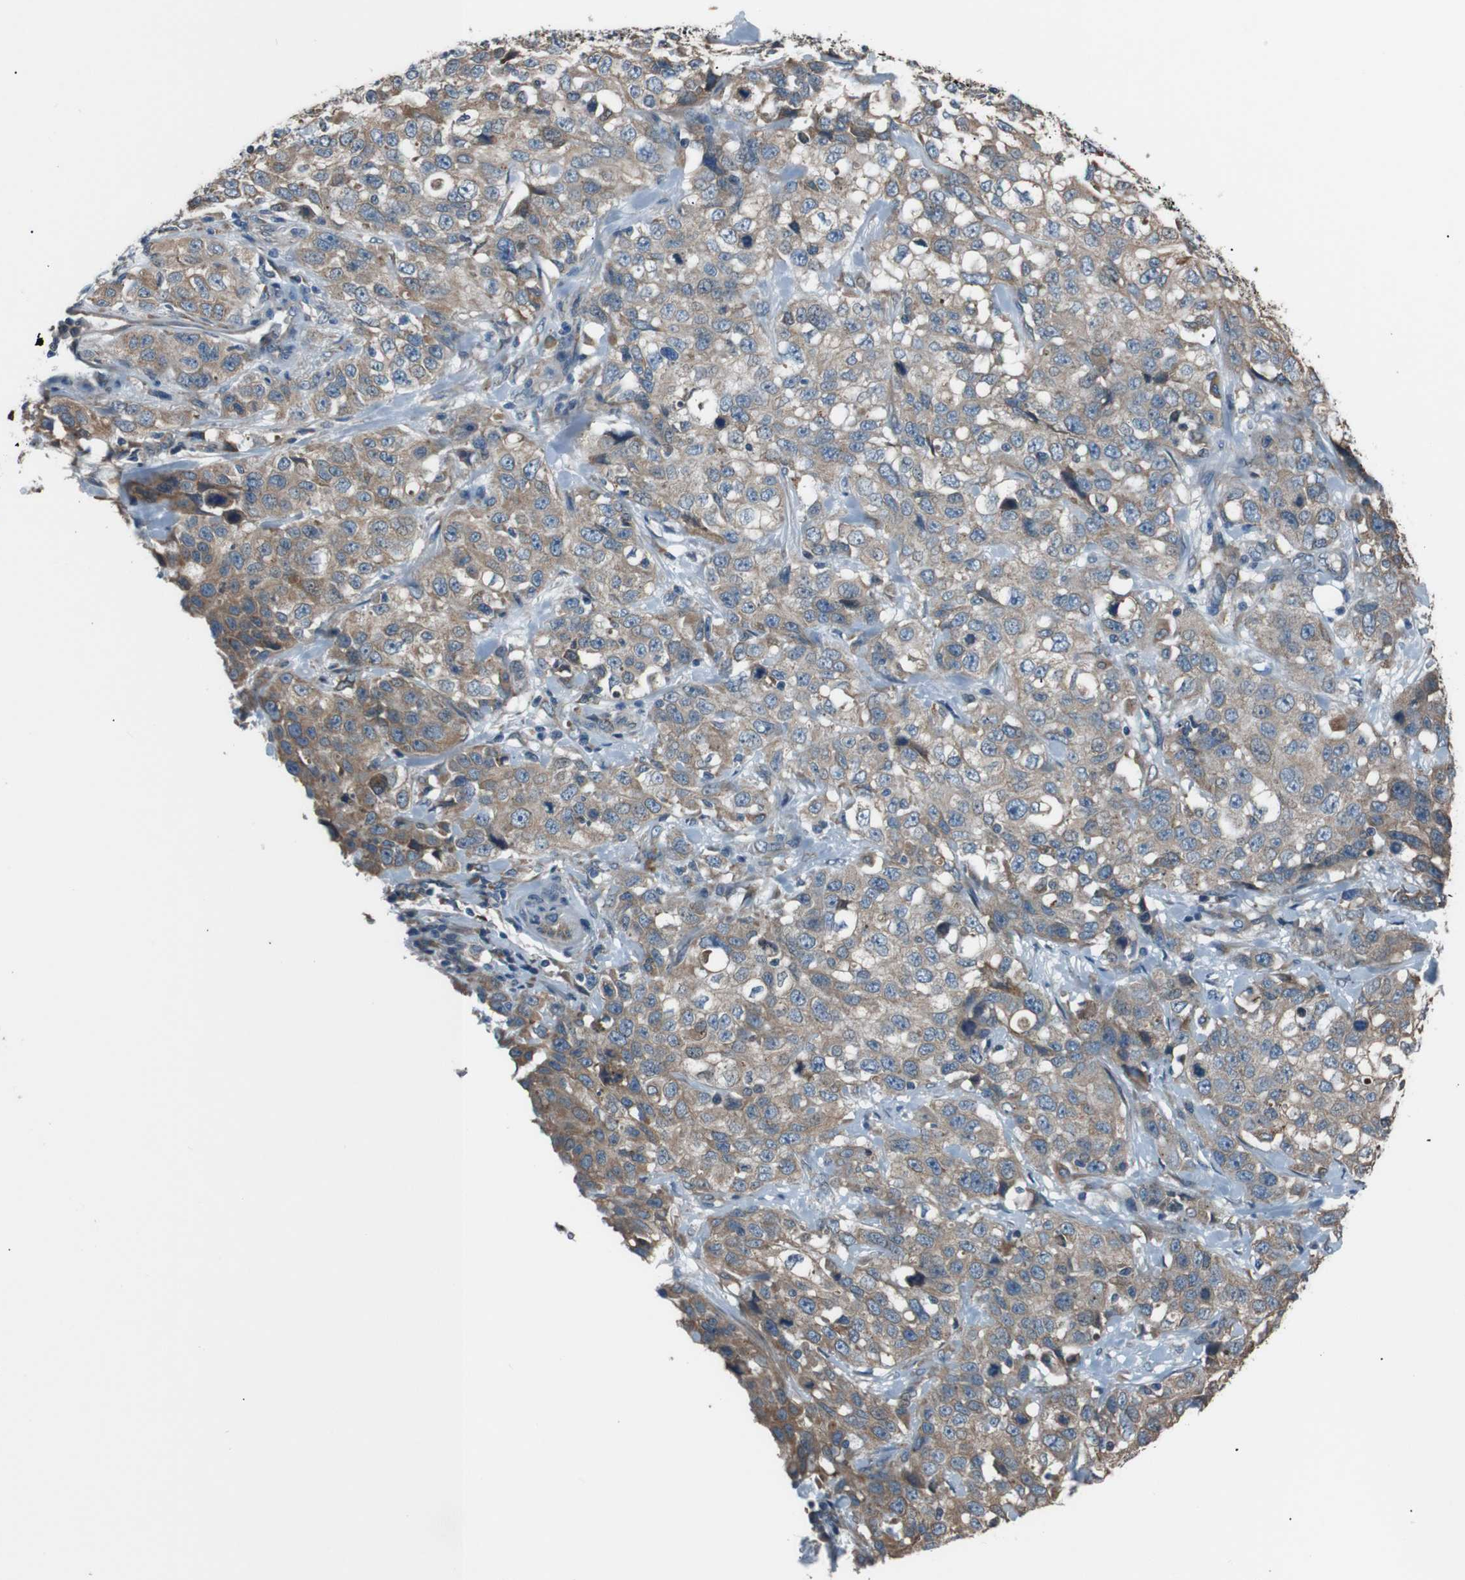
{"staining": {"intensity": "moderate", "quantity": "25%-75%", "location": "cytoplasmic/membranous"}, "tissue": "stomach cancer", "cell_type": "Tumor cells", "image_type": "cancer", "snomed": [{"axis": "morphology", "description": "Normal tissue, NOS"}, {"axis": "morphology", "description": "Adenocarcinoma, NOS"}, {"axis": "topography", "description": "Stomach"}], "caption": "This is an image of IHC staining of stomach cancer, which shows moderate positivity in the cytoplasmic/membranous of tumor cells.", "gene": "SIGMAR1", "patient": {"sex": "male", "age": 48}}